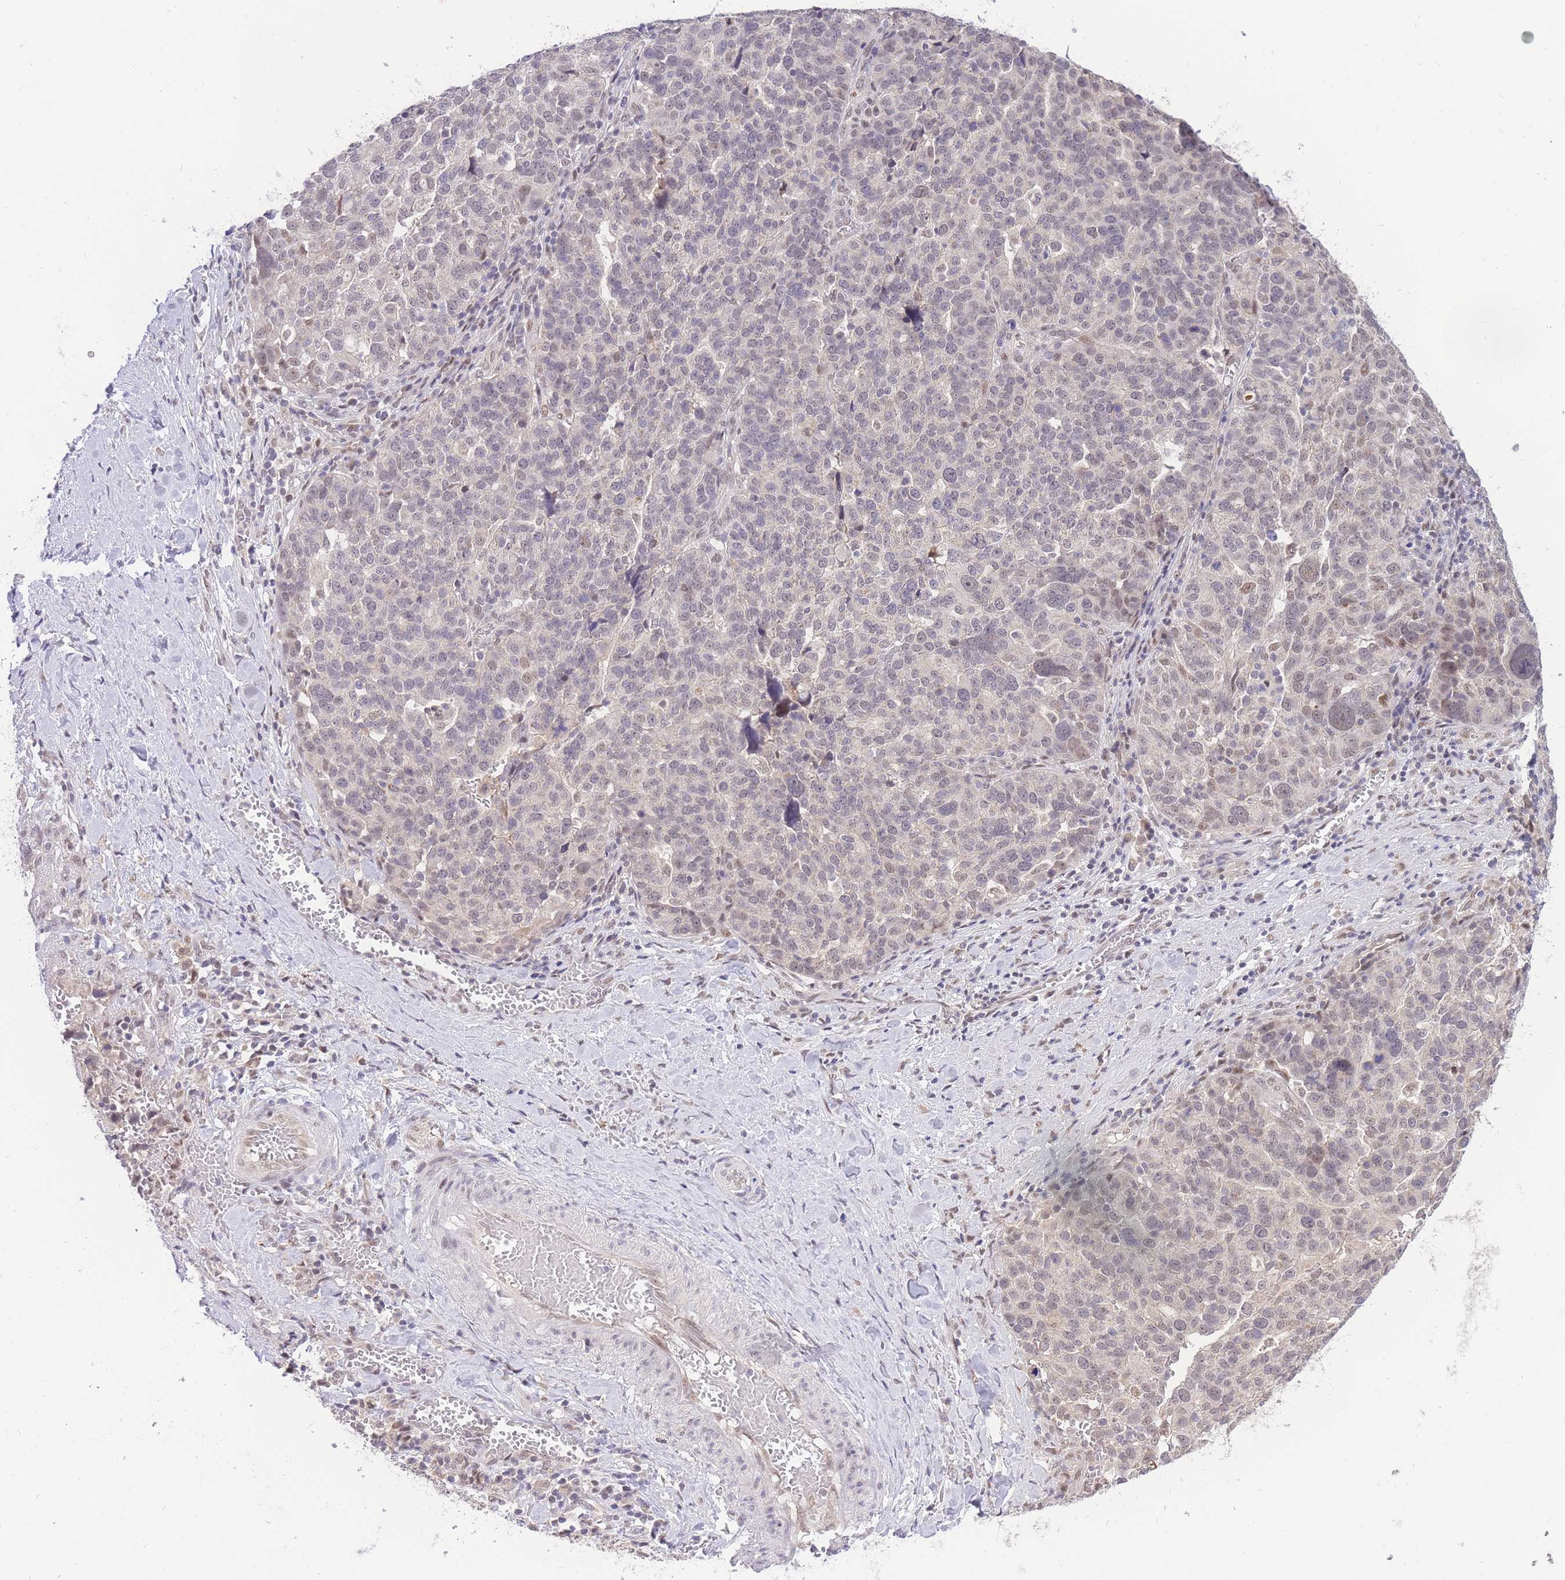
{"staining": {"intensity": "weak", "quantity": "<25%", "location": "nuclear"}, "tissue": "ovarian cancer", "cell_type": "Tumor cells", "image_type": "cancer", "snomed": [{"axis": "morphology", "description": "Cystadenocarcinoma, serous, NOS"}, {"axis": "topography", "description": "Ovary"}], "caption": "Tumor cells are negative for protein expression in human serous cystadenocarcinoma (ovarian).", "gene": "PUS10", "patient": {"sex": "female", "age": 59}}